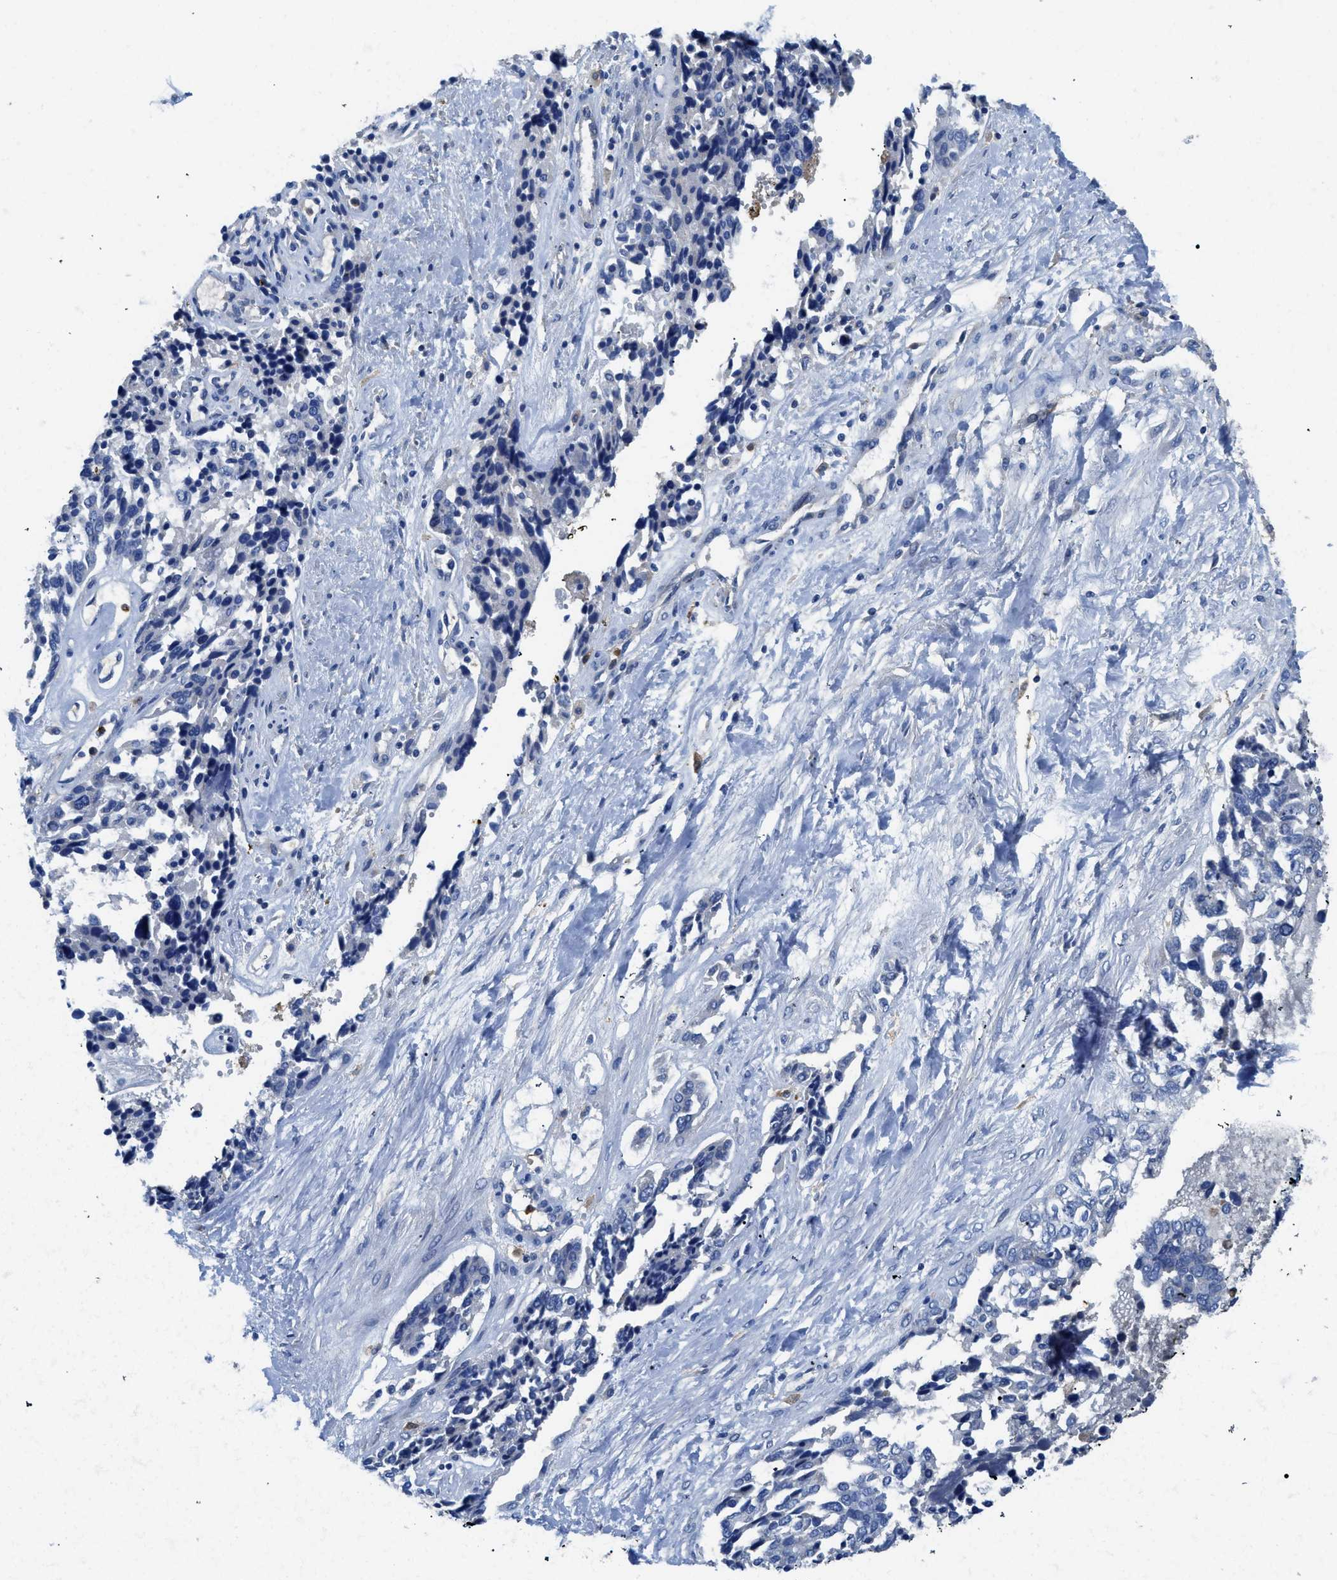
{"staining": {"intensity": "negative", "quantity": "none", "location": "none"}, "tissue": "ovarian cancer", "cell_type": "Tumor cells", "image_type": "cancer", "snomed": [{"axis": "morphology", "description": "Cystadenocarcinoma, serous, NOS"}, {"axis": "topography", "description": "Ovary"}], "caption": "The immunohistochemistry (IHC) histopathology image has no significant expression in tumor cells of serous cystadenocarcinoma (ovarian) tissue. (DAB IHC, high magnification).", "gene": "NEB", "patient": {"sex": "female", "age": 44}}